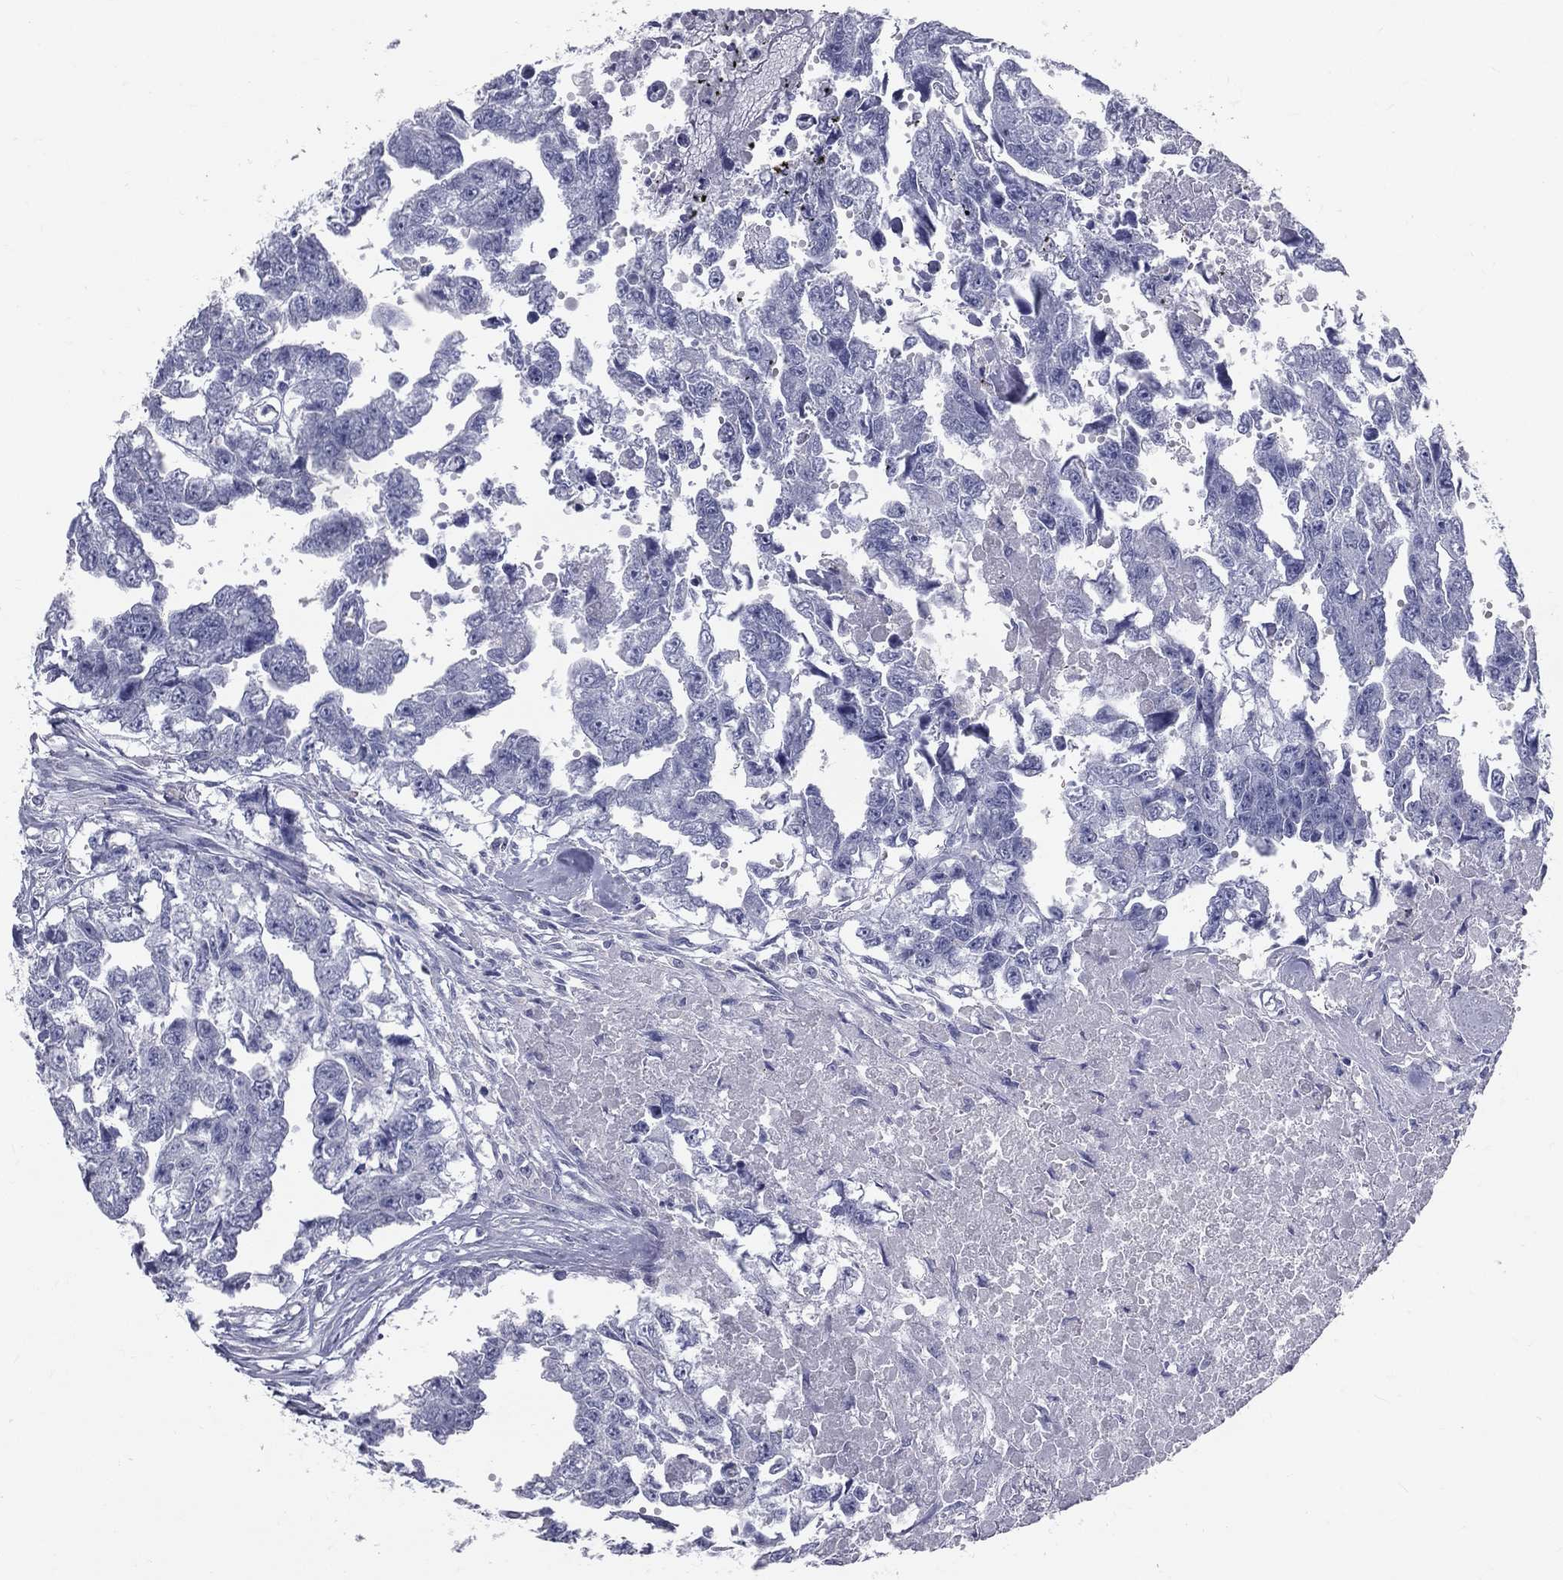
{"staining": {"intensity": "negative", "quantity": "none", "location": "none"}, "tissue": "testis cancer", "cell_type": "Tumor cells", "image_type": "cancer", "snomed": [{"axis": "morphology", "description": "Carcinoma, Embryonal, NOS"}, {"axis": "morphology", "description": "Teratoma, malignant, NOS"}, {"axis": "topography", "description": "Testis"}], "caption": "Protein analysis of embryonal carcinoma (testis) exhibits no significant positivity in tumor cells. (Stains: DAB (3,3'-diaminobenzidine) immunohistochemistry (IHC) with hematoxylin counter stain, Microscopy: brightfield microscopy at high magnification).", "gene": "TFPI2", "patient": {"sex": "male", "age": 44}}